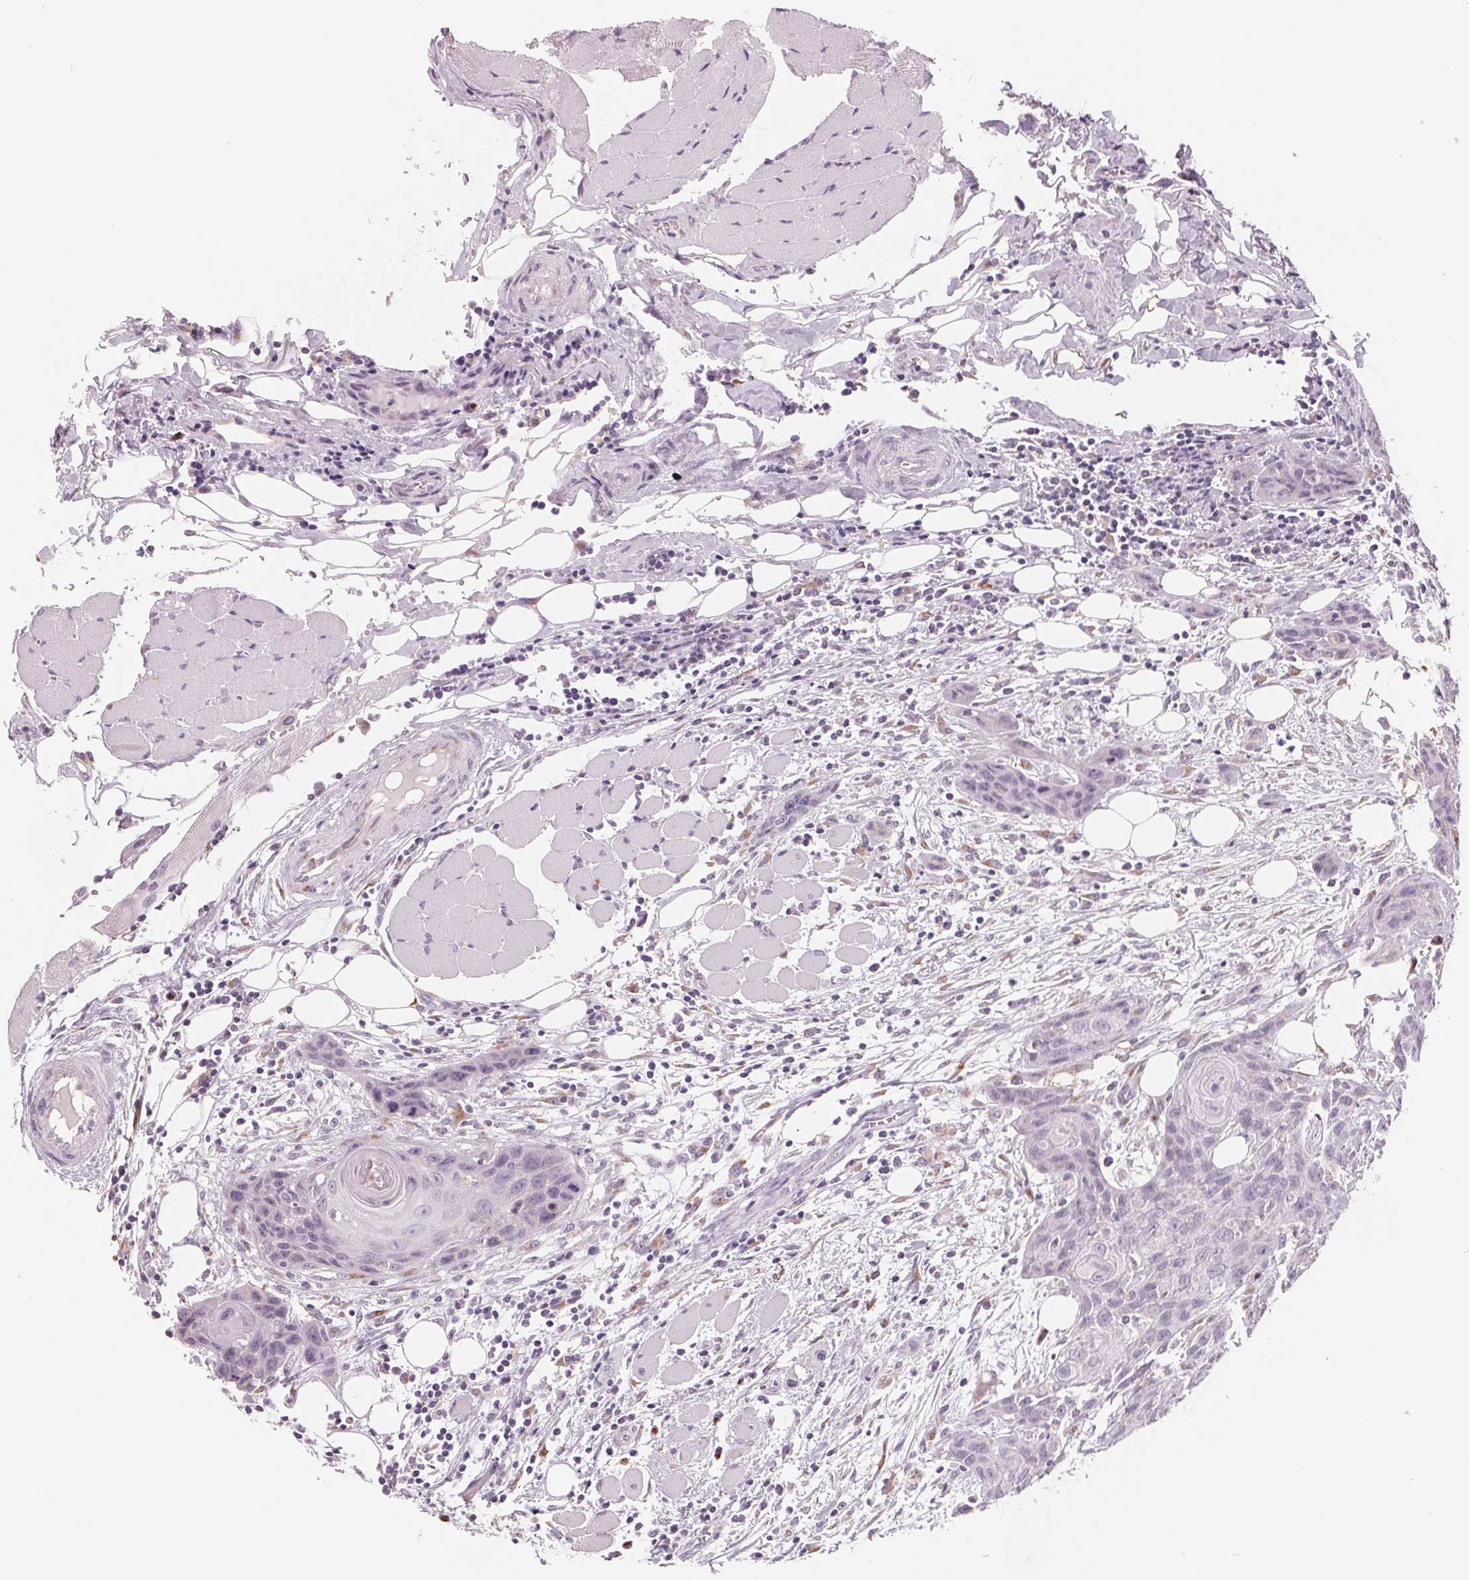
{"staining": {"intensity": "negative", "quantity": "none", "location": "none"}, "tissue": "head and neck cancer", "cell_type": "Tumor cells", "image_type": "cancer", "snomed": [{"axis": "morphology", "description": "Squamous cell carcinoma, NOS"}, {"axis": "topography", "description": "Oral tissue"}, {"axis": "topography", "description": "Head-Neck"}], "caption": "An immunohistochemistry image of squamous cell carcinoma (head and neck) is shown. There is no staining in tumor cells of squamous cell carcinoma (head and neck).", "gene": "IL9R", "patient": {"sex": "male", "age": 58}}